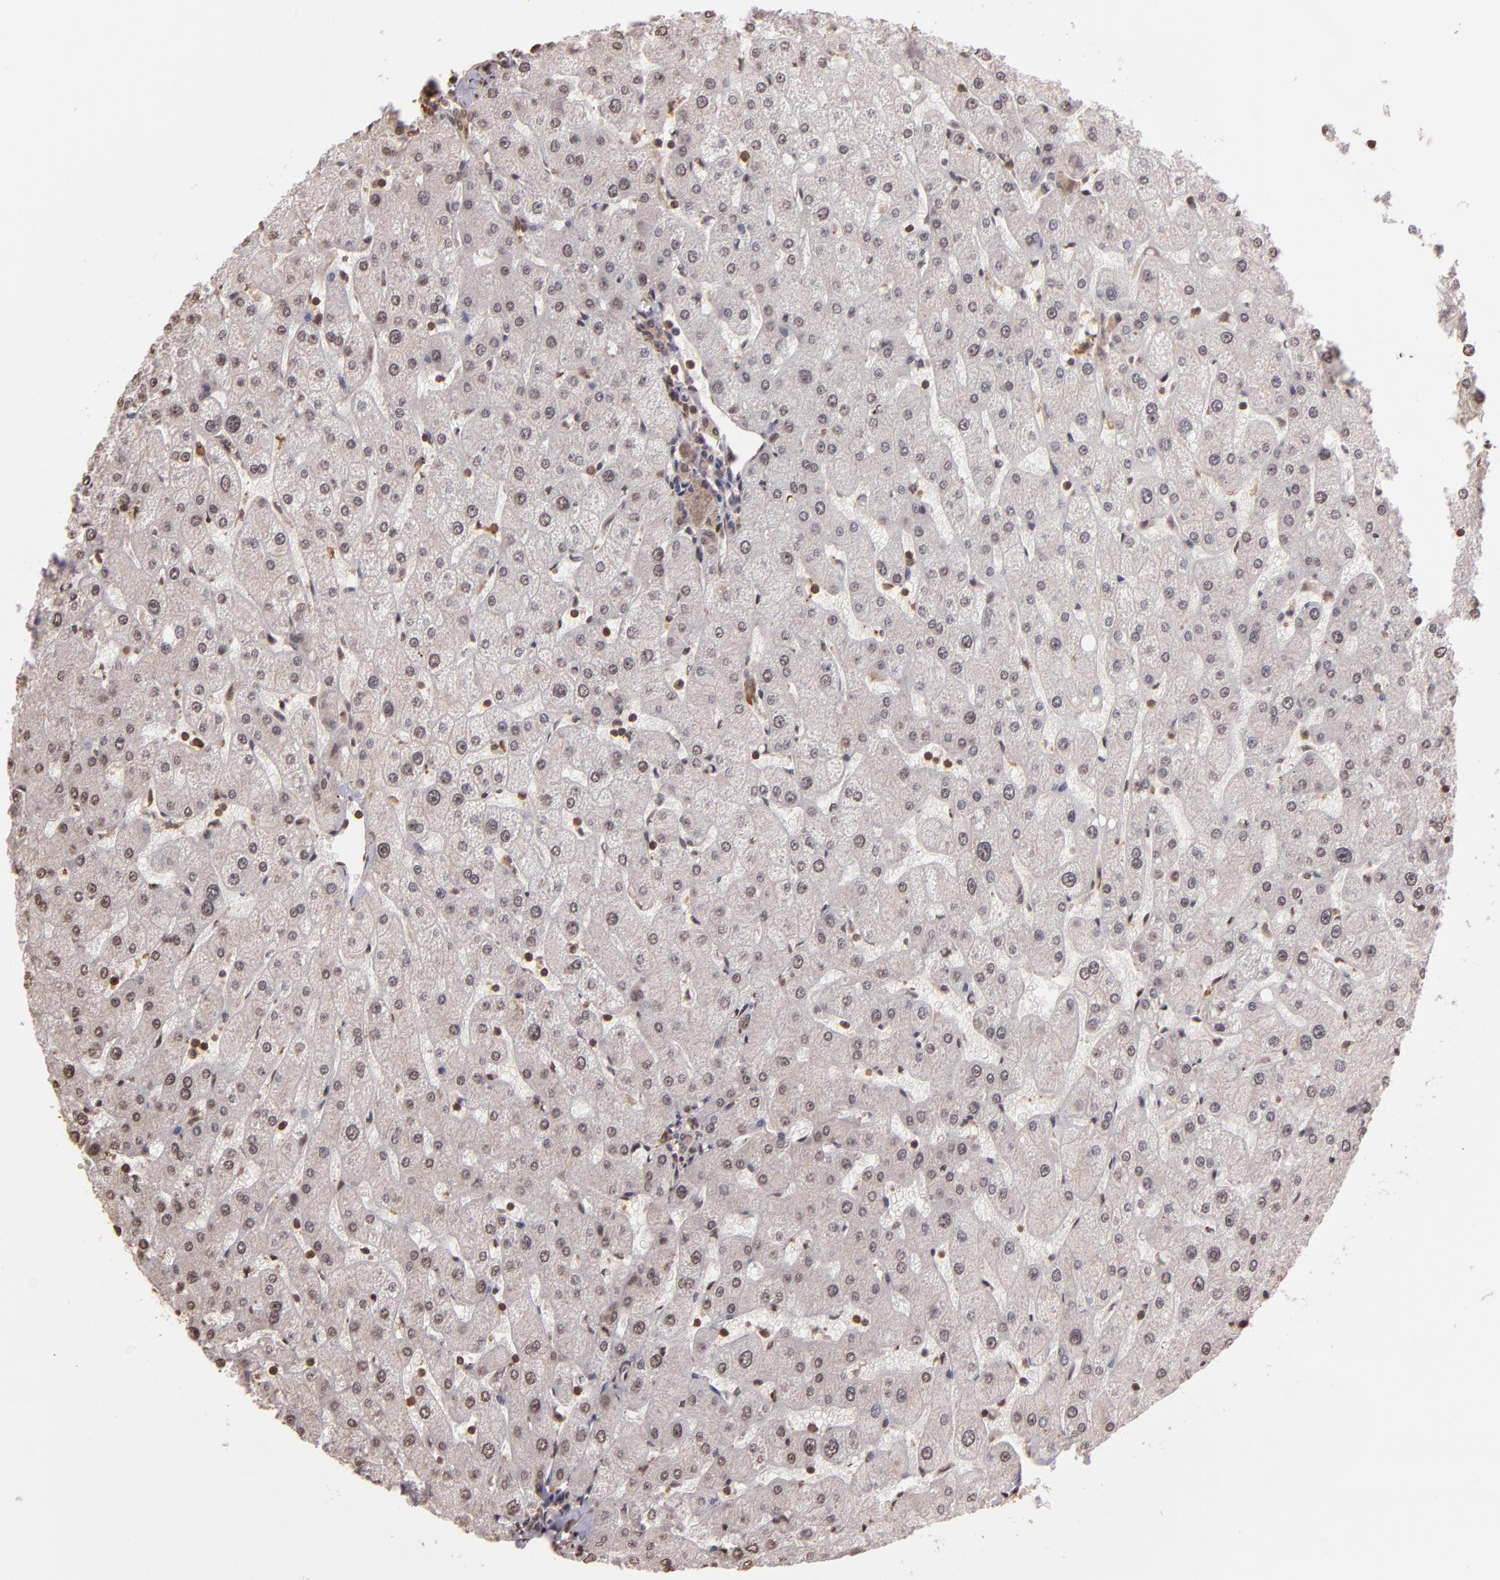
{"staining": {"intensity": "weak", "quantity": ">75%", "location": "cytoplasmic/membranous"}, "tissue": "liver", "cell_type": "Cholangiocytes", "image_type": "normal", "snomed": [{"axis": "morphology", "description": "Normal tissue, NOS"}, {"axis": "topography", "description": "Liver"}], "caption": "Protein analysis of normal liver displays weak cytoplasmic/membranous positivity in about >75% of cholangiocytes.", "gene": "ARPC2", "patient": {"sex": "male", "age": 67}}